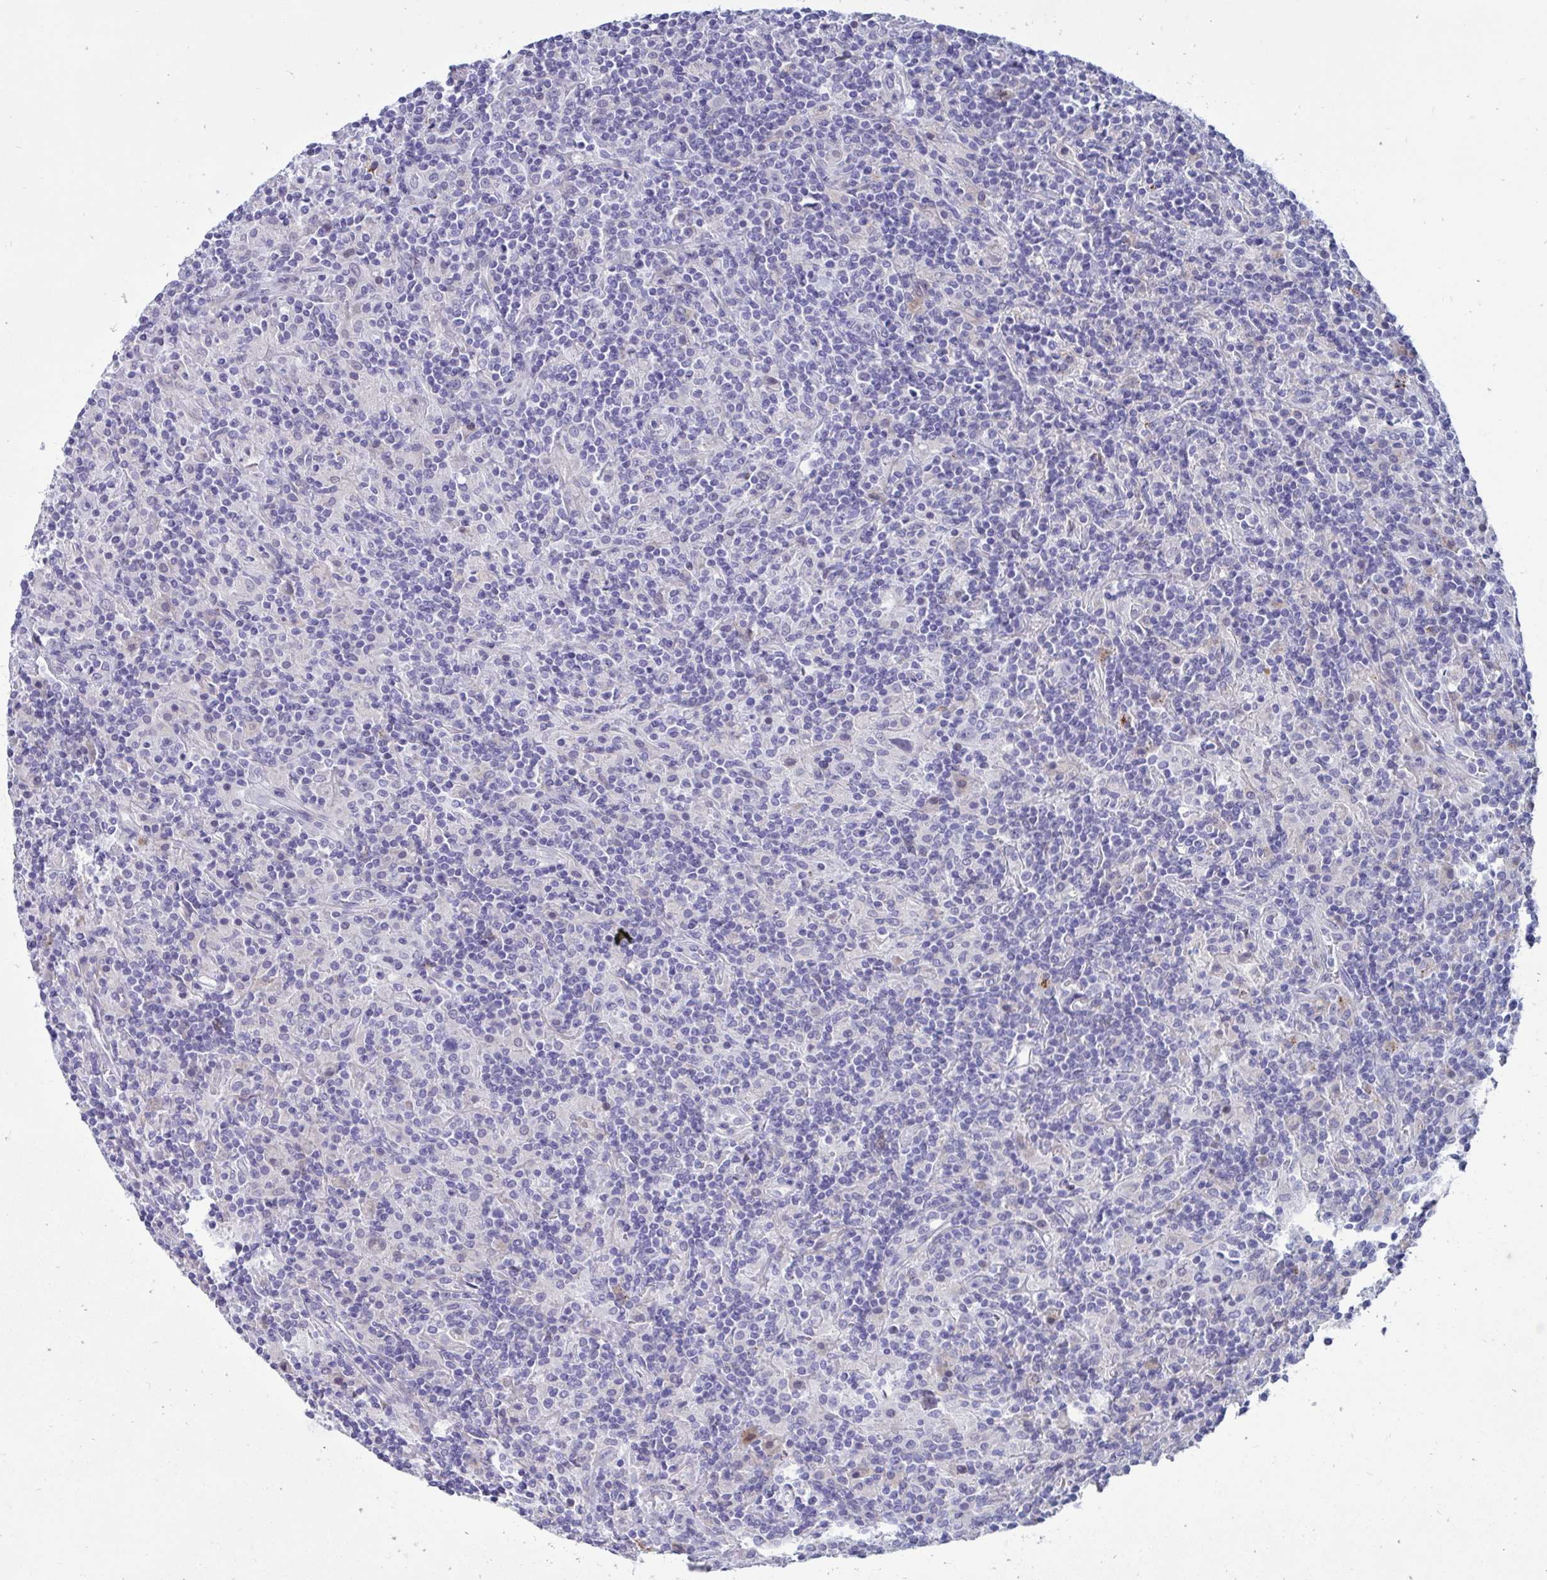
{"staining": {"intensity": "negative", "quantity": "none", "location": "none"}, "tissue": "lymphoma", "cell_type": "Tumor cells", "image_type": "cancer", "snomed": [{"axis": "morphology", "description": "Hodgkin's disease, NOS"}, {"axis": "topography", "description": "Lymph node"}], "caption": "A histopathology image of human Hodgkin's disease is negative for staining in tumor cells.", "gene": "FAM219B", "patient": {"sex": "male", "age": 70}}